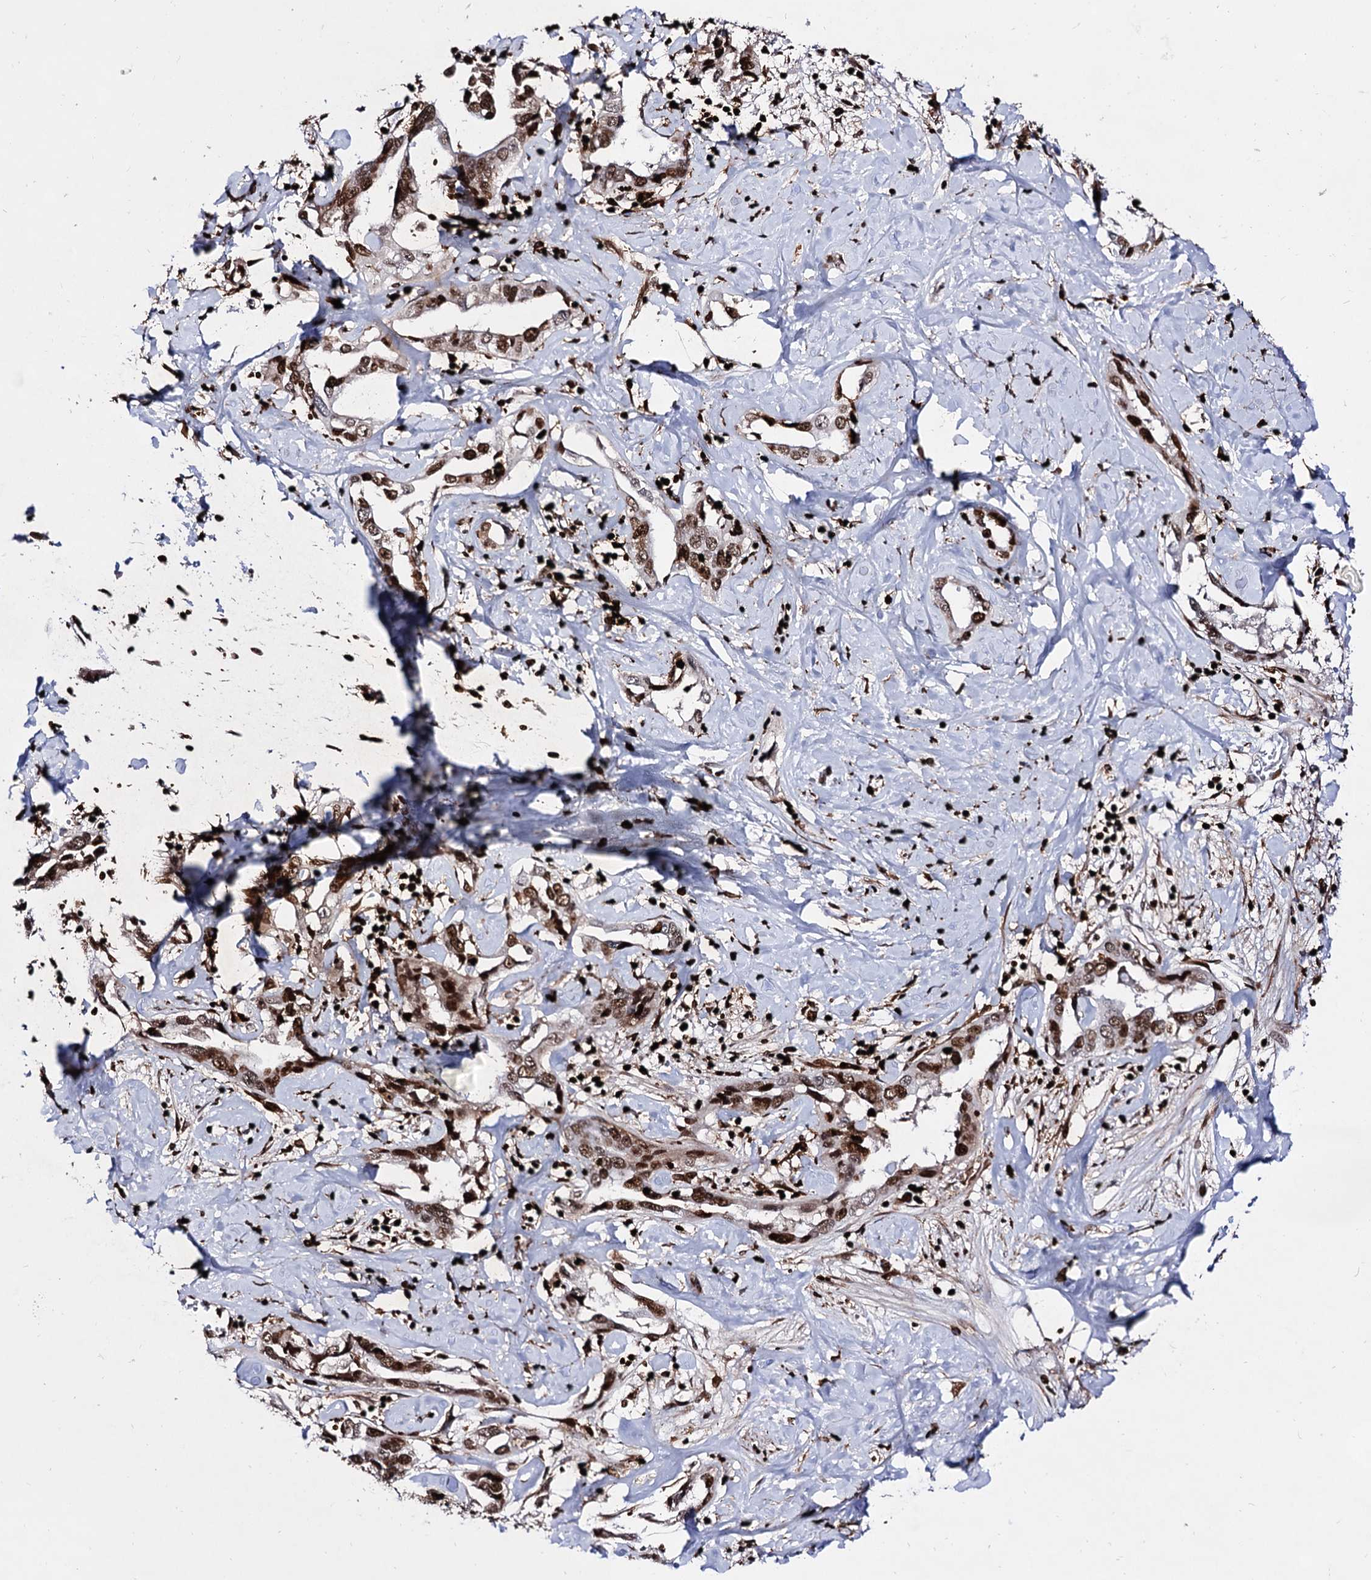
{"staining": {"intensity": "strong", "quantity": ">75%", "location": "nuclear"}, "tissue": "liver cancer", "cell_type": "Tumor cells", "image_type": "cancer", "snomed": [{"axis": "morphology", "description": "Cholangiocarcinoma"}, {"axis": "topography", "description": "Liver"}], "caption": "High-power microscopy captured an immunohistochemistry (IHC) photomicrograph of liver cancer, revealing strong nuclear expression in approximately >75% of tumor cells. (brown staining indicates protein expression, while blue staining denotes nuclei).", "gene": "HMGB2", "patient": {"sex": "male", "age": 59}}